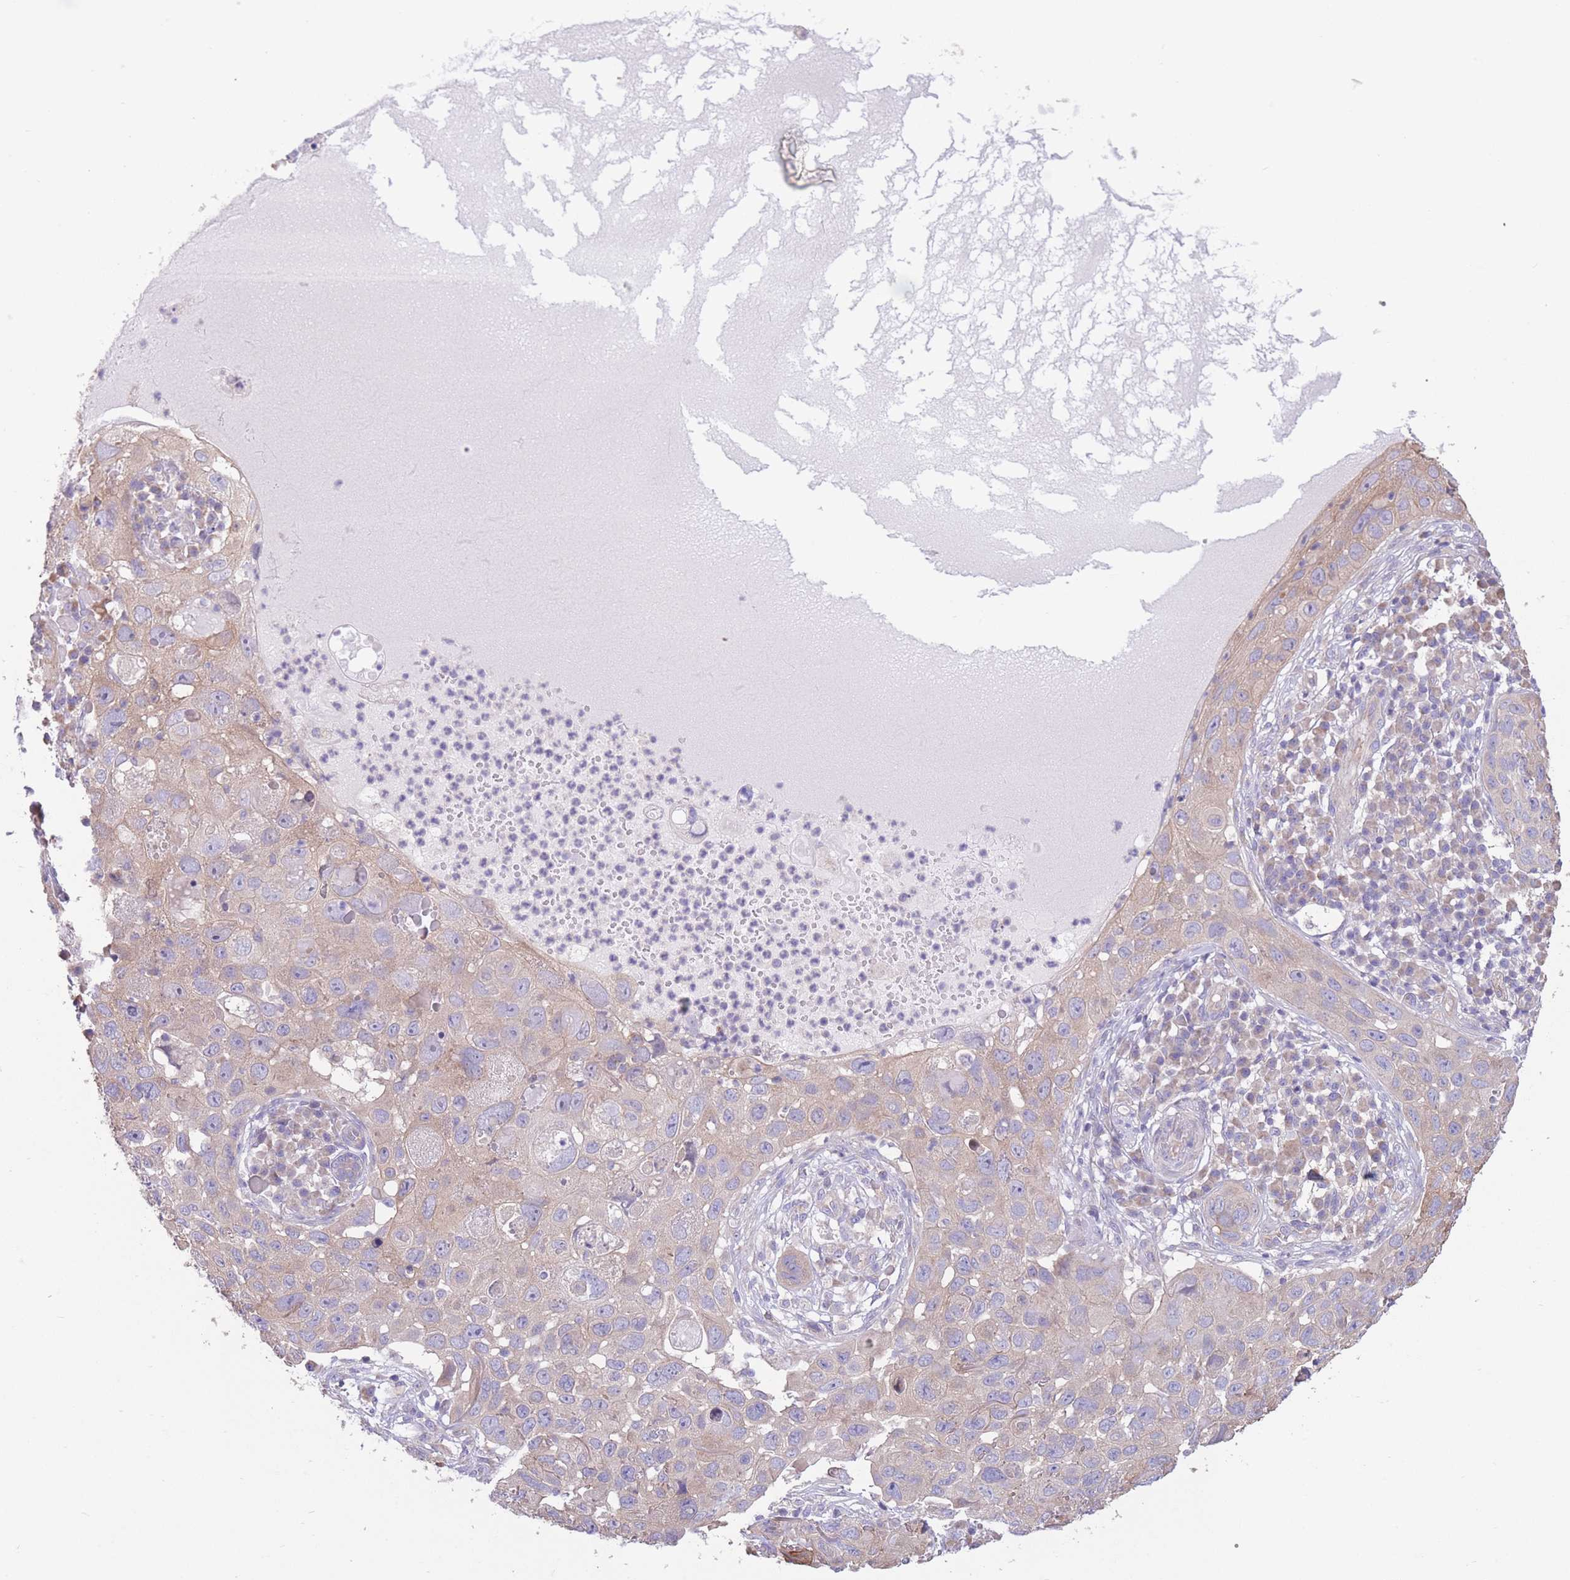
{"staining": {"intensity": "weak", "quantity": "<25%", "location": "cytoplasmic/membranous"}, "tissue": "skin cancer", "cell_type": "Tumor cells", "image_type": "cancer", "snomed": [{"axis": "morphology", "description": "Squamous cell carcinoma in situ, NOS"}, {"axis": "morphology", "description": "Squamous cell carcinoma, NOS"}, {"axis": "topography", "description": "Skin"}], "caption": "Tumor cells are negative for brown protein staining in skin cancer (squamous cell carcinoma in situ).", "gene": "ALS2CL", "patient": {"sex": "male", "age": 93}}